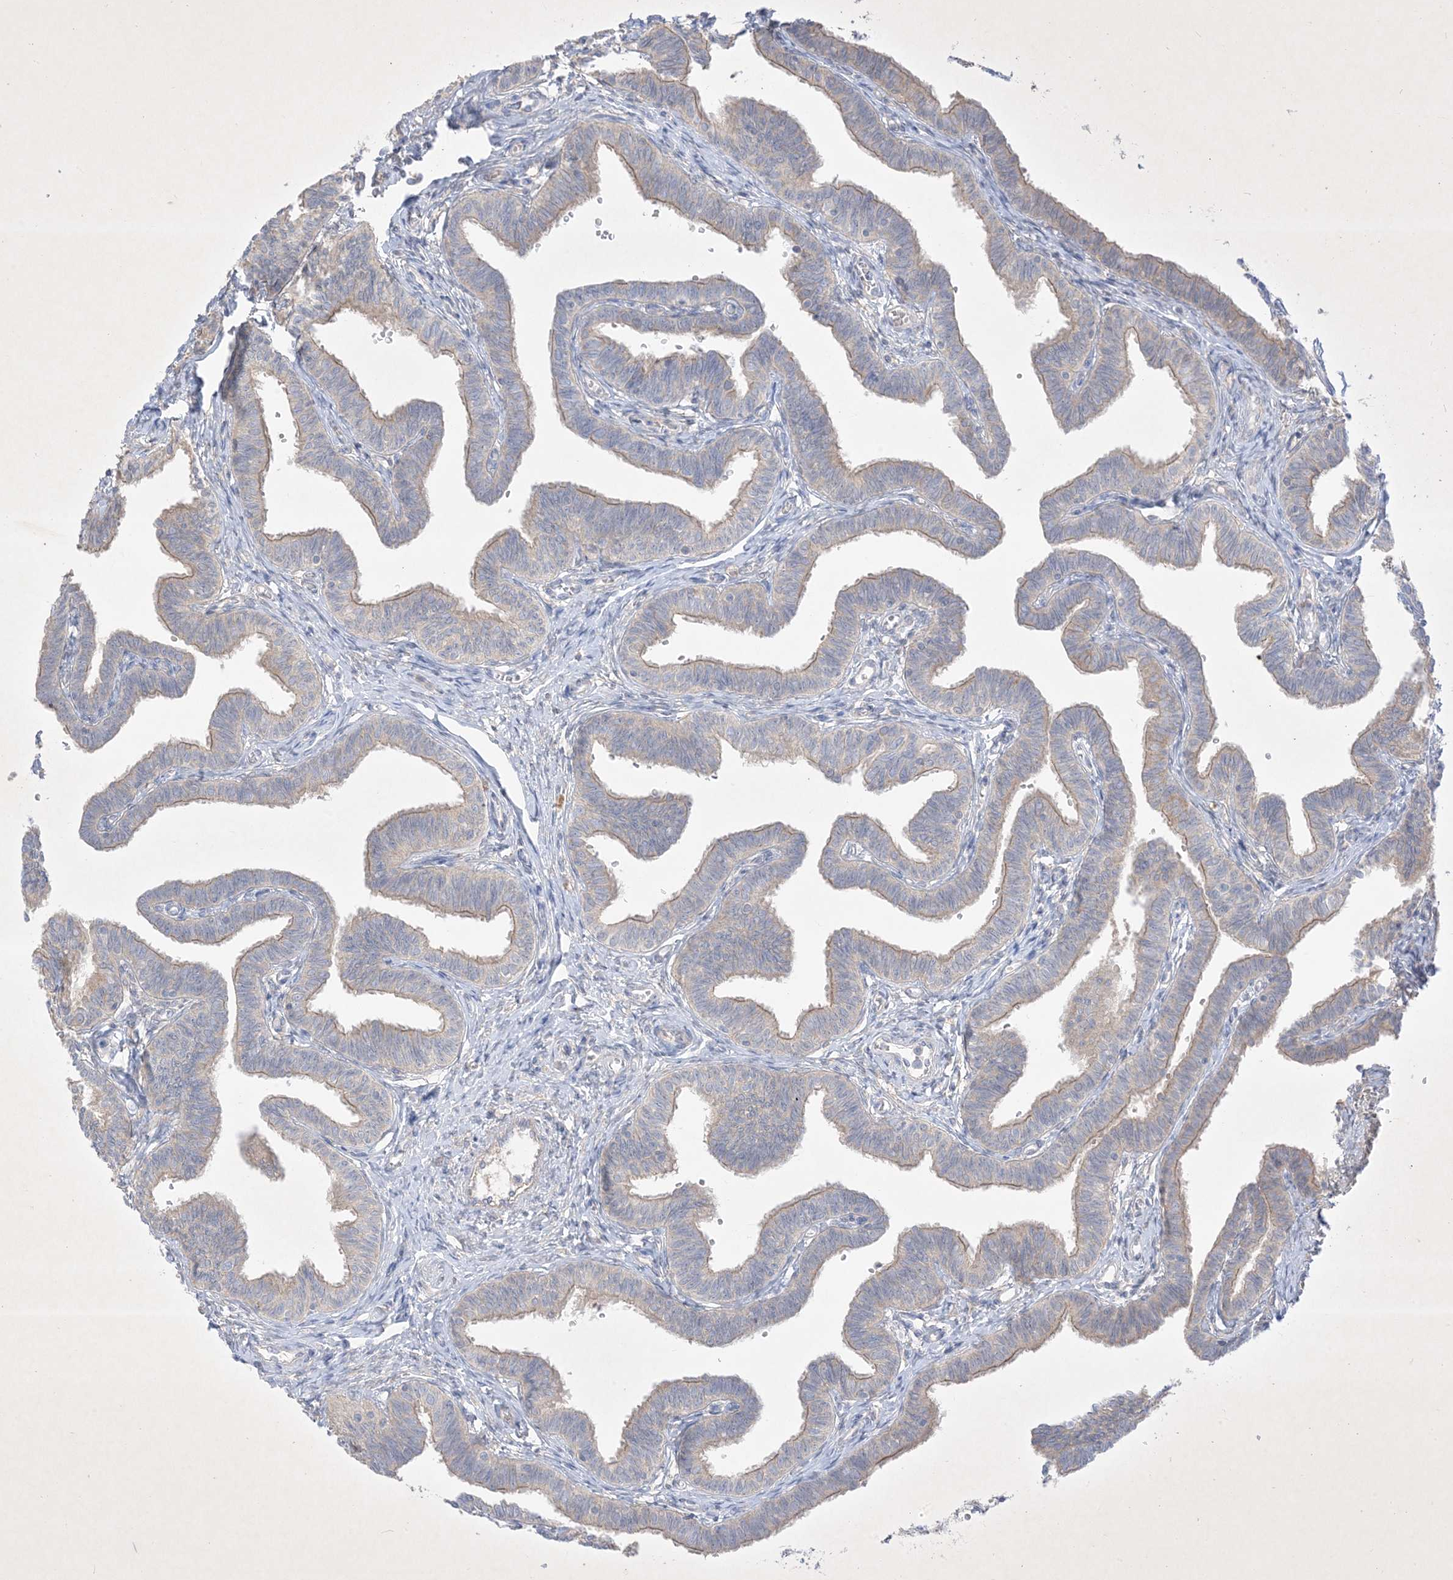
{"staining": {"intensity": "weak", "quantity": "25%-75%", "location": "cytoplasmic/membranous"}, "tissue": "fallopian tube", "cell_type": "Glandular cells", "image_type": "normal", "snomed": [{"axis": "morphology", "description": "Normal tissue, NOS"}, {"axis": "topography", "description": "Fallopian tube"}, {"axis": "topography", "description": "Ovary"}], "caption": "Protein staining shows weak cytoplasmic/membranous positivity in about 25%-75% of glandular cells in unremarkable fallopian tube. (brown staining indicates protein expression, while blue staining denotes nuclei).", "gene": "PLEKHA3", "patient": {"sex": "female", "age": 23}}